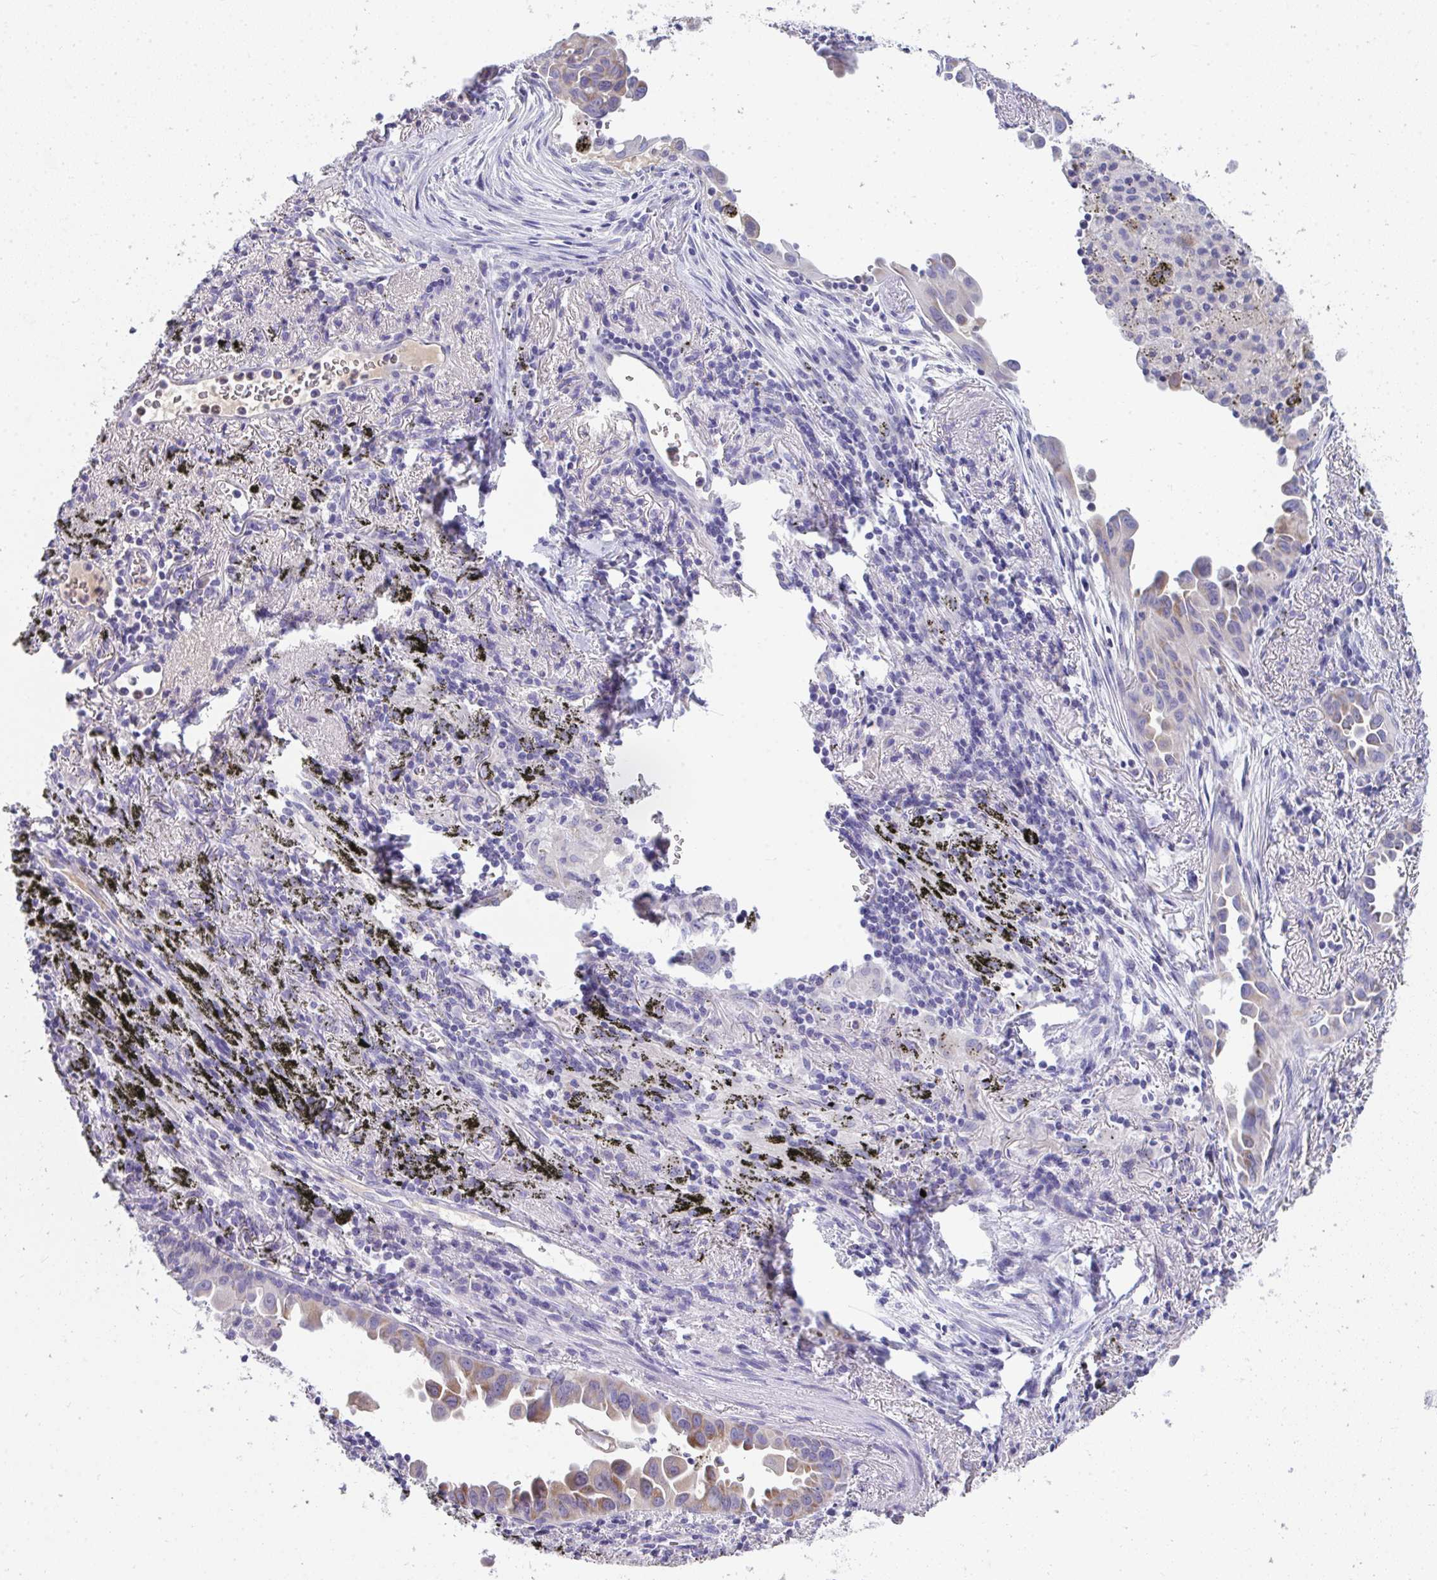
{"staining": {"intensity": "weak", "quantity": "25%-75%", "location": "cytoplasmic/membranous"}, "tissue": "lung cancer", "cell_type": "Tumor cells", "image_type": "cancer", "snomed": [{"axis": "morphology", "description": "Adenocarcinoma, NOS"}, {"axis": "topography", "description": "Lung"}], "caption": "Tumor cells exhibit low levels of weak cytoplasmic/membranous staining in about 25%-75% of cells in lung cancer.", "gene": "COA5", "patient": {"sex": "male", "age": 68}}